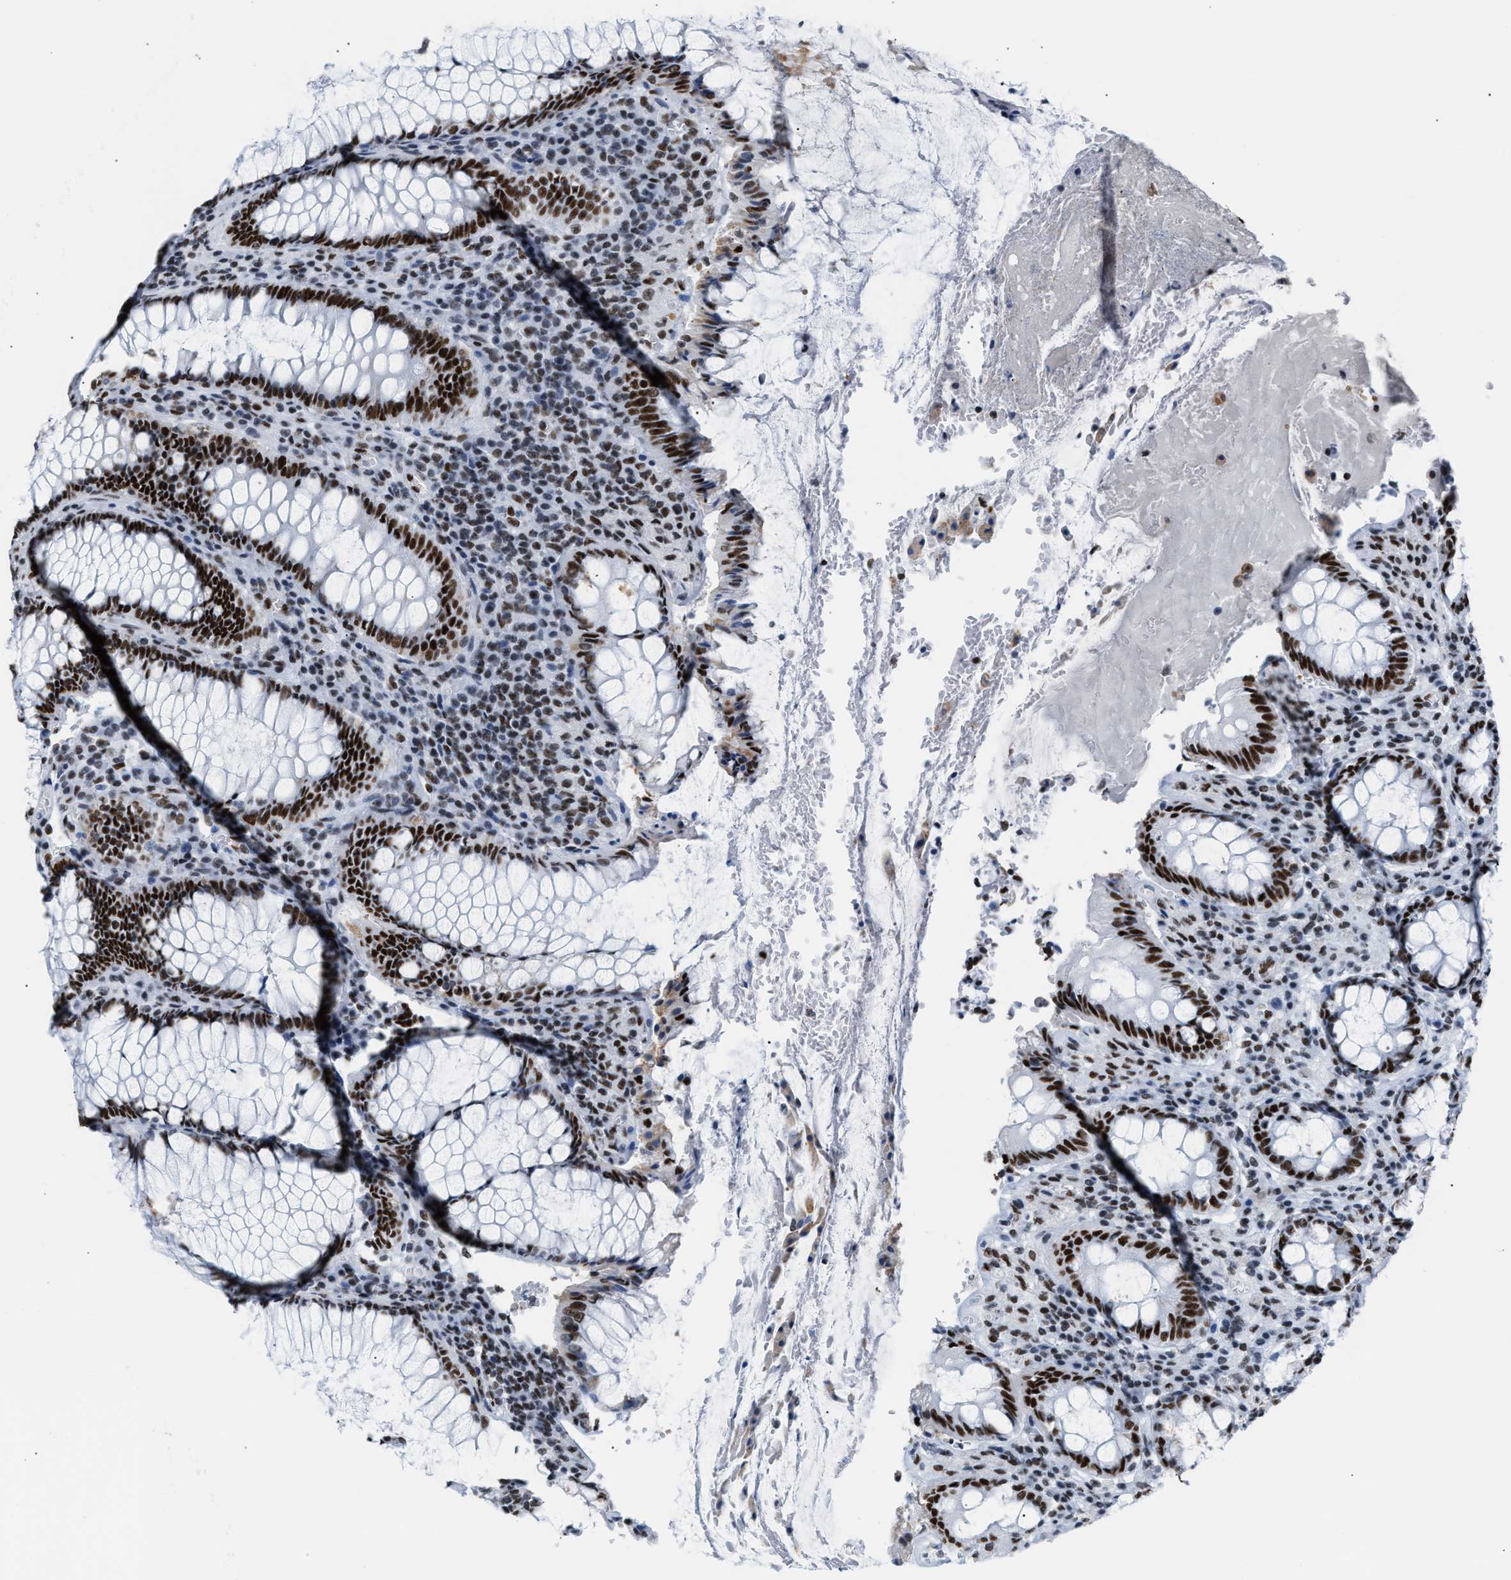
{"staining": {"intensity": "strong", "quantity": "25%-75%", "location": "nuclear"}, "tissue": "colorectal cancer", "cell_type": "Tumor cells", "image_type": "cancer", "snomed": [{"axis": "morphology", "description": "Normal tissue, NOS"}, {"axis": "morphology", "description": "Adenocarcinoma, NOS"}, {"axis": "topography", "description": "Rectum"}], "caption": "Protein analysis of adenocarcinoma (colorectal) tissue demonstrates strong nuclear expression in approximately 25%-75% of tumor cells.", "gene": "CCAR2", "patient": {"sex": "female", "age": 66}}